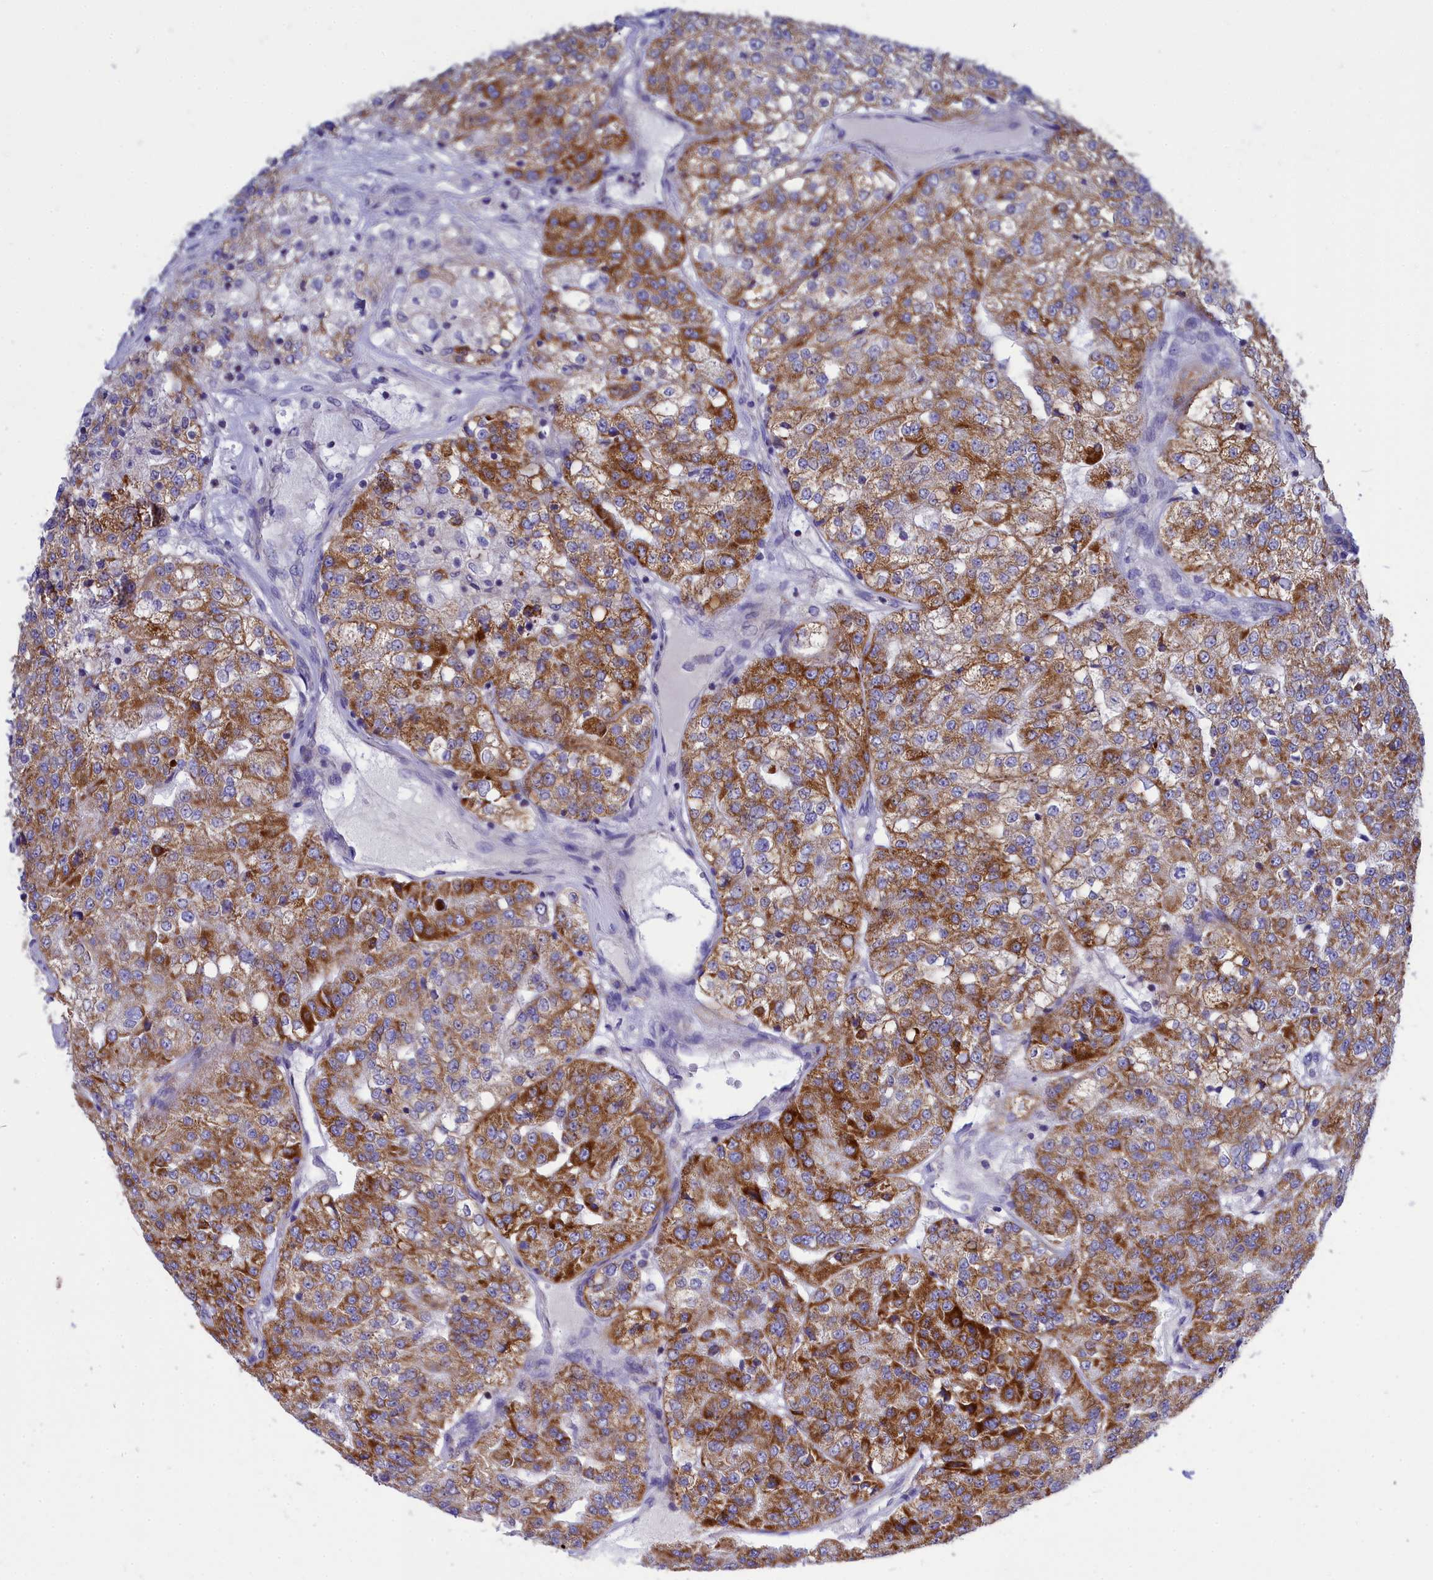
{"staining": {"intensity": "moderate", "quantity": ">75%", "location": "cytoplasmic/membranous"}, "tissue": "renal cancer", "cell_type": "Tumor cells", "image_type": "cancer", "snomed": [{"axis": "morphology", "description": "Adenocarcinoma, NOS"}, {"axis": "topography", "description": "Kidney"}], "caption": "Approximately >75% of tumor cells in human renal cancer (adenocarcinoma) reveal moderate cytoplasmic/membranous protein positivity as visualized by brown immunohistochemical staining.", "gene": "CCRL2", "patient": {"sex": "female", "age": 63}}